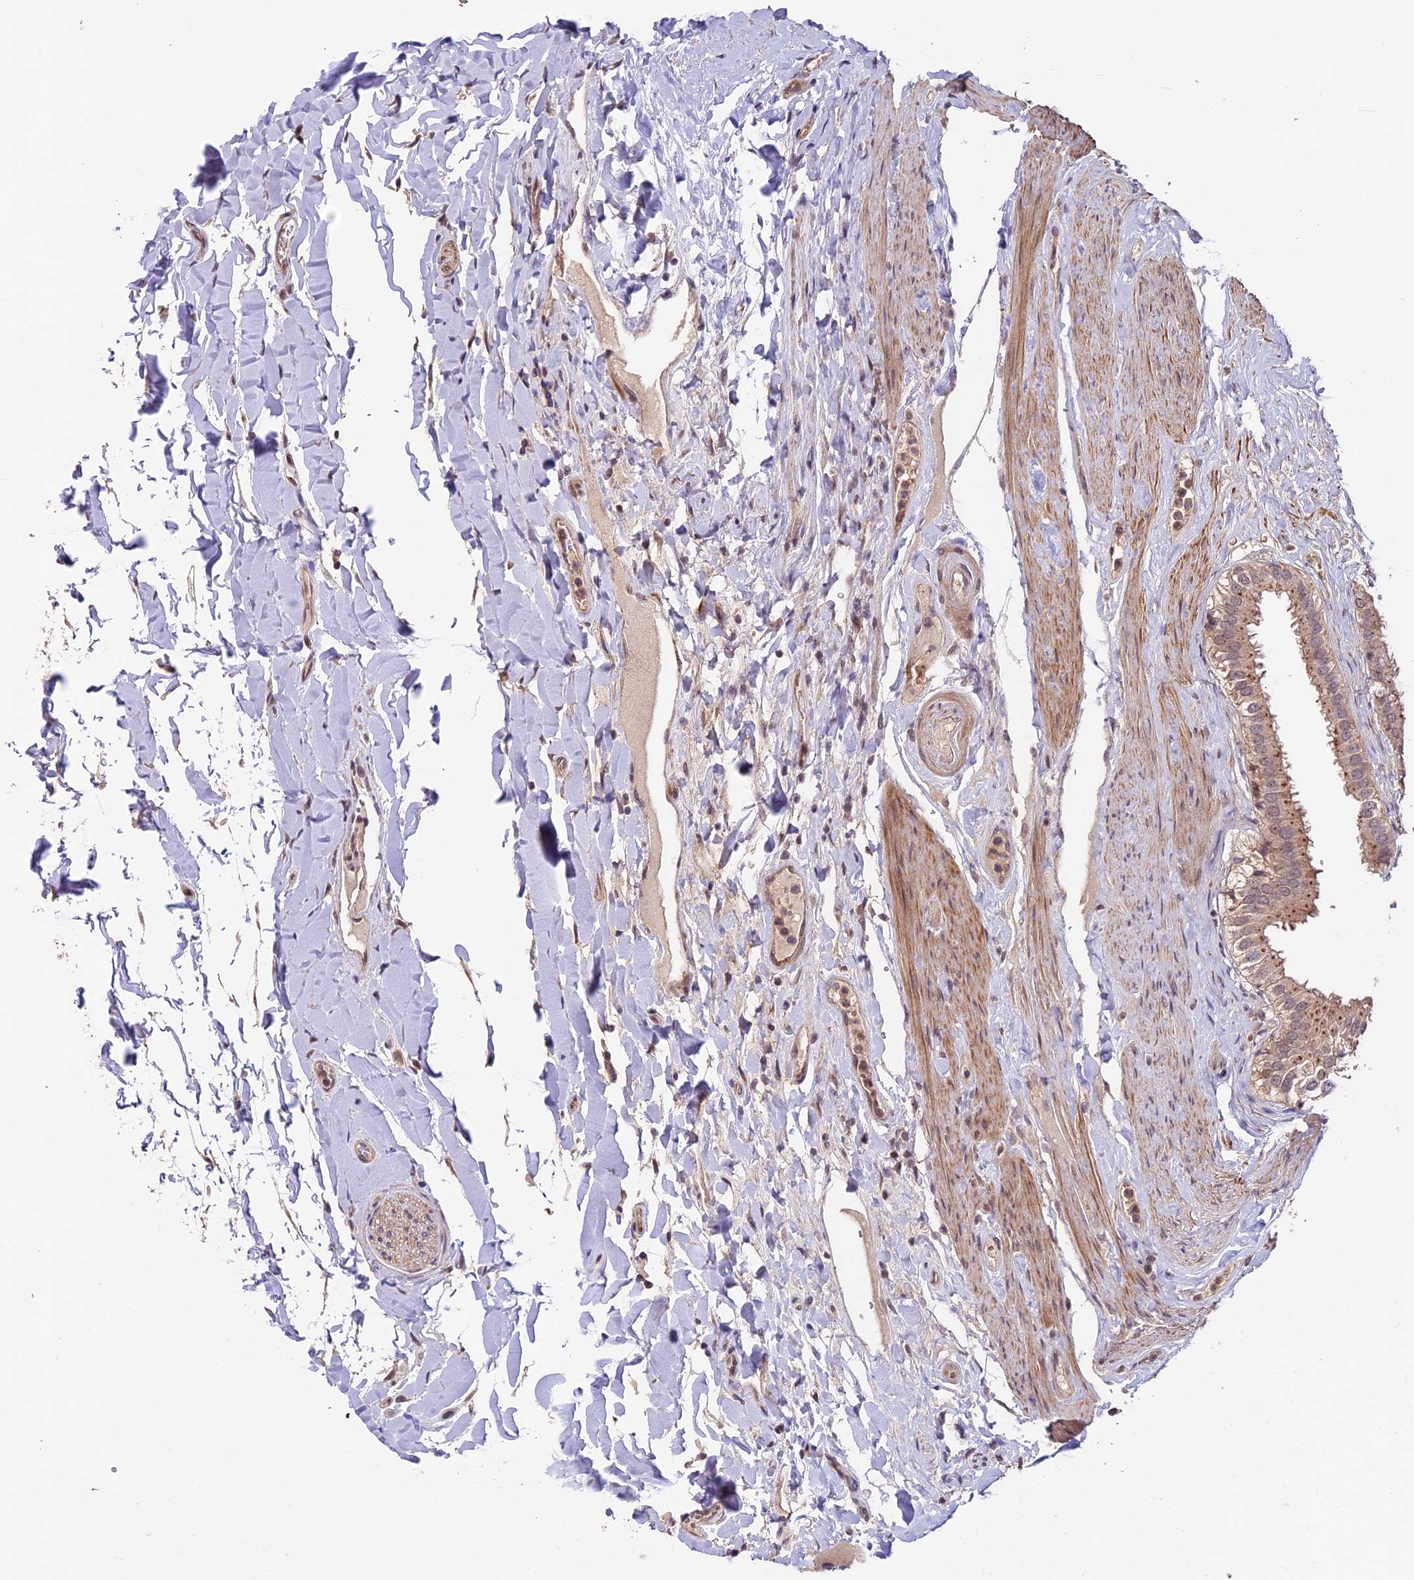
{"staining": {"intensity": "moderate", "quantity": ">75%", "location": "cytoplasmic/membranous"}, "tissue": "gallbladder", "cell_type": "Glandular cells", "image_type": "normal", "snomed": [{"axis": "morphology", "description": "Normal tissue, NOS"}, {"axis": "topography", "description": "Gallbladder"}], "caption": "Gallbladder stained with immunohistochemistry (IHC) exhibits moderate cytoplasmic/membranous positivity in approximately >75% of glandular cells.", "gene": "GNB5", "patient": {"sex": "female", "age": 61}}